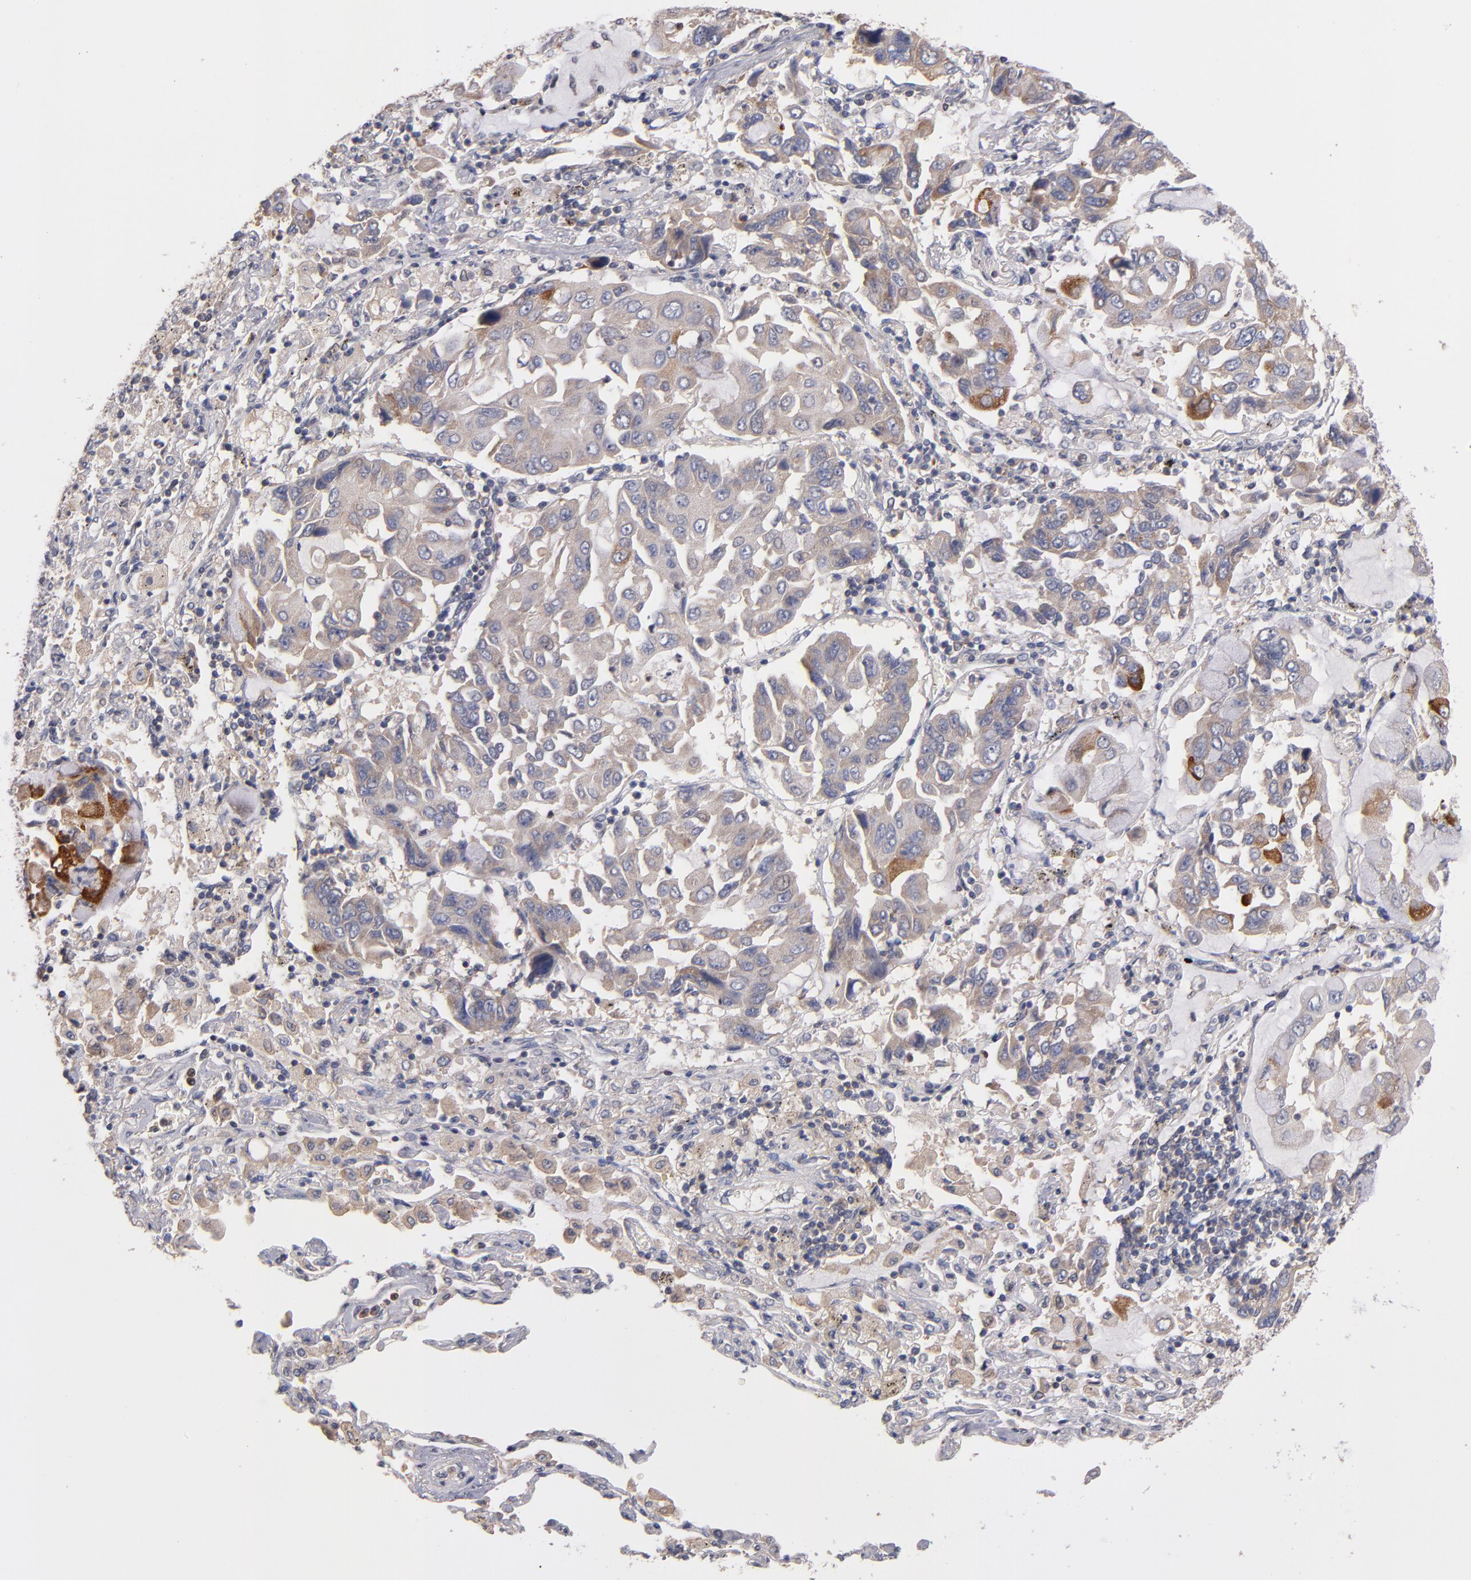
{"staining": {"intensity": "weak", "quantity": ">75%", "location": "cytoplasmic/membranous"}, "tissue": "lung cancer", "cell_type": "Tumor cells", "image_type": "cancer", "snomed": [{"axis": "morphology", "description": "Adenocarcinoma, NOS"}, {"axis": "topography", "description": "Lung"}], "caption": "Immunohistochemical staining of lung cancer (adenocarcinoma) displays weak cytoplasmic/membranous protein expression in approximately >75% of tumor cells. The protein of interest is stained brown, and the nuclei are stained in blue (DAB IHC with brightfield microscopy, high magnification).", "gene": "DACT1", "patient": {"sex": "male", "age": 64}}